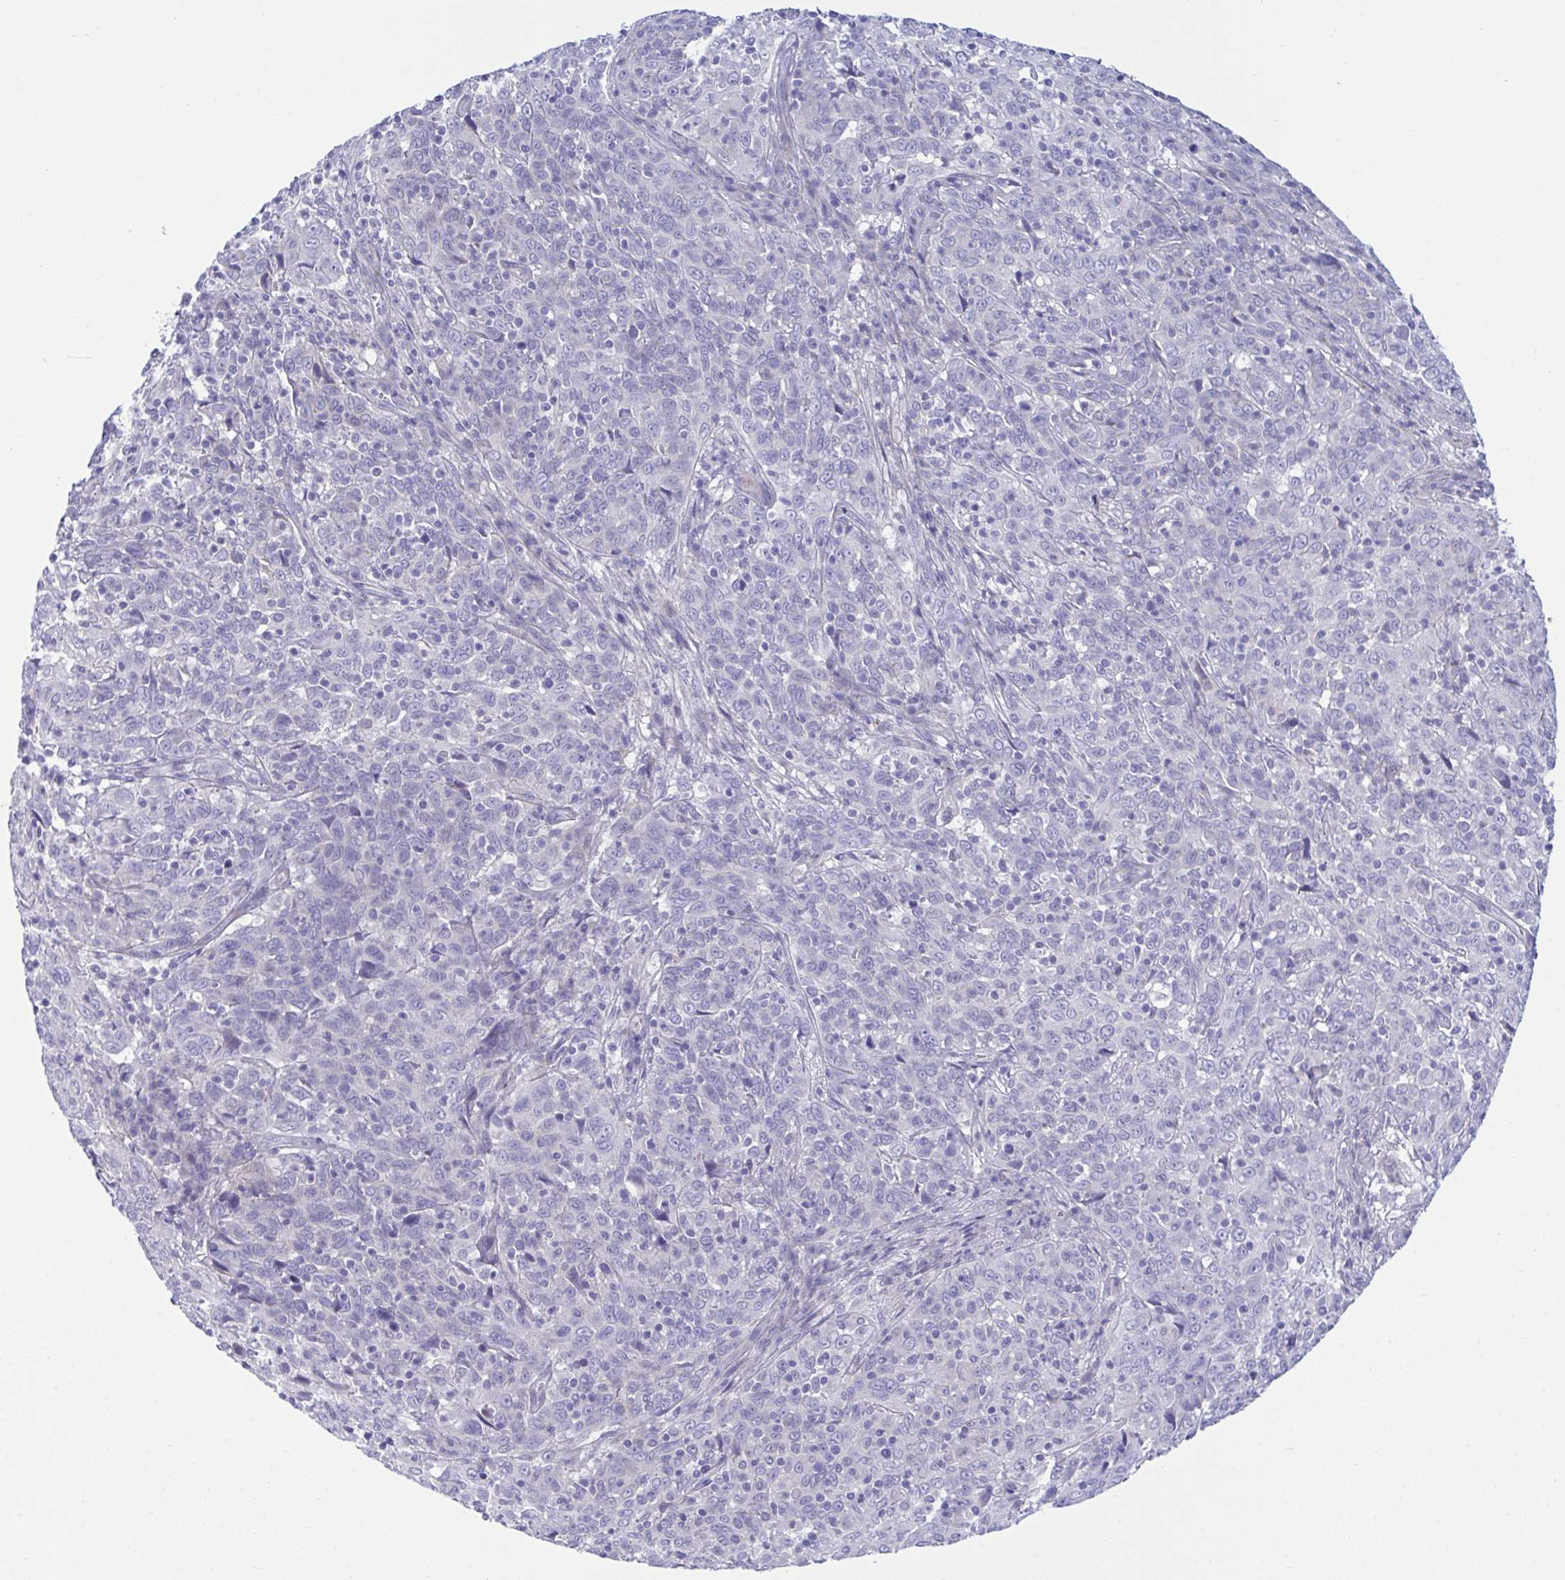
{"staining": {"intensity": "negative", "quantity": "none", "location": "none"}, "tissue": "cervical cancer", "cell_type": "Tumor cells", "image_type": "cancer", "snomed": [{"axis": "morphology", "description": "Squamous cell carcinoma, NOS"}, {"axis": "topography", "description": "Cervix"}], "caption": "The immunohistochemistry (IHC) histopathology image has no significant expression in tumor cells of cervical cancer (squamous cell carcinoma) tissue.", "gene": "MED9", "patient": {"sex": "female", "age": 46}}